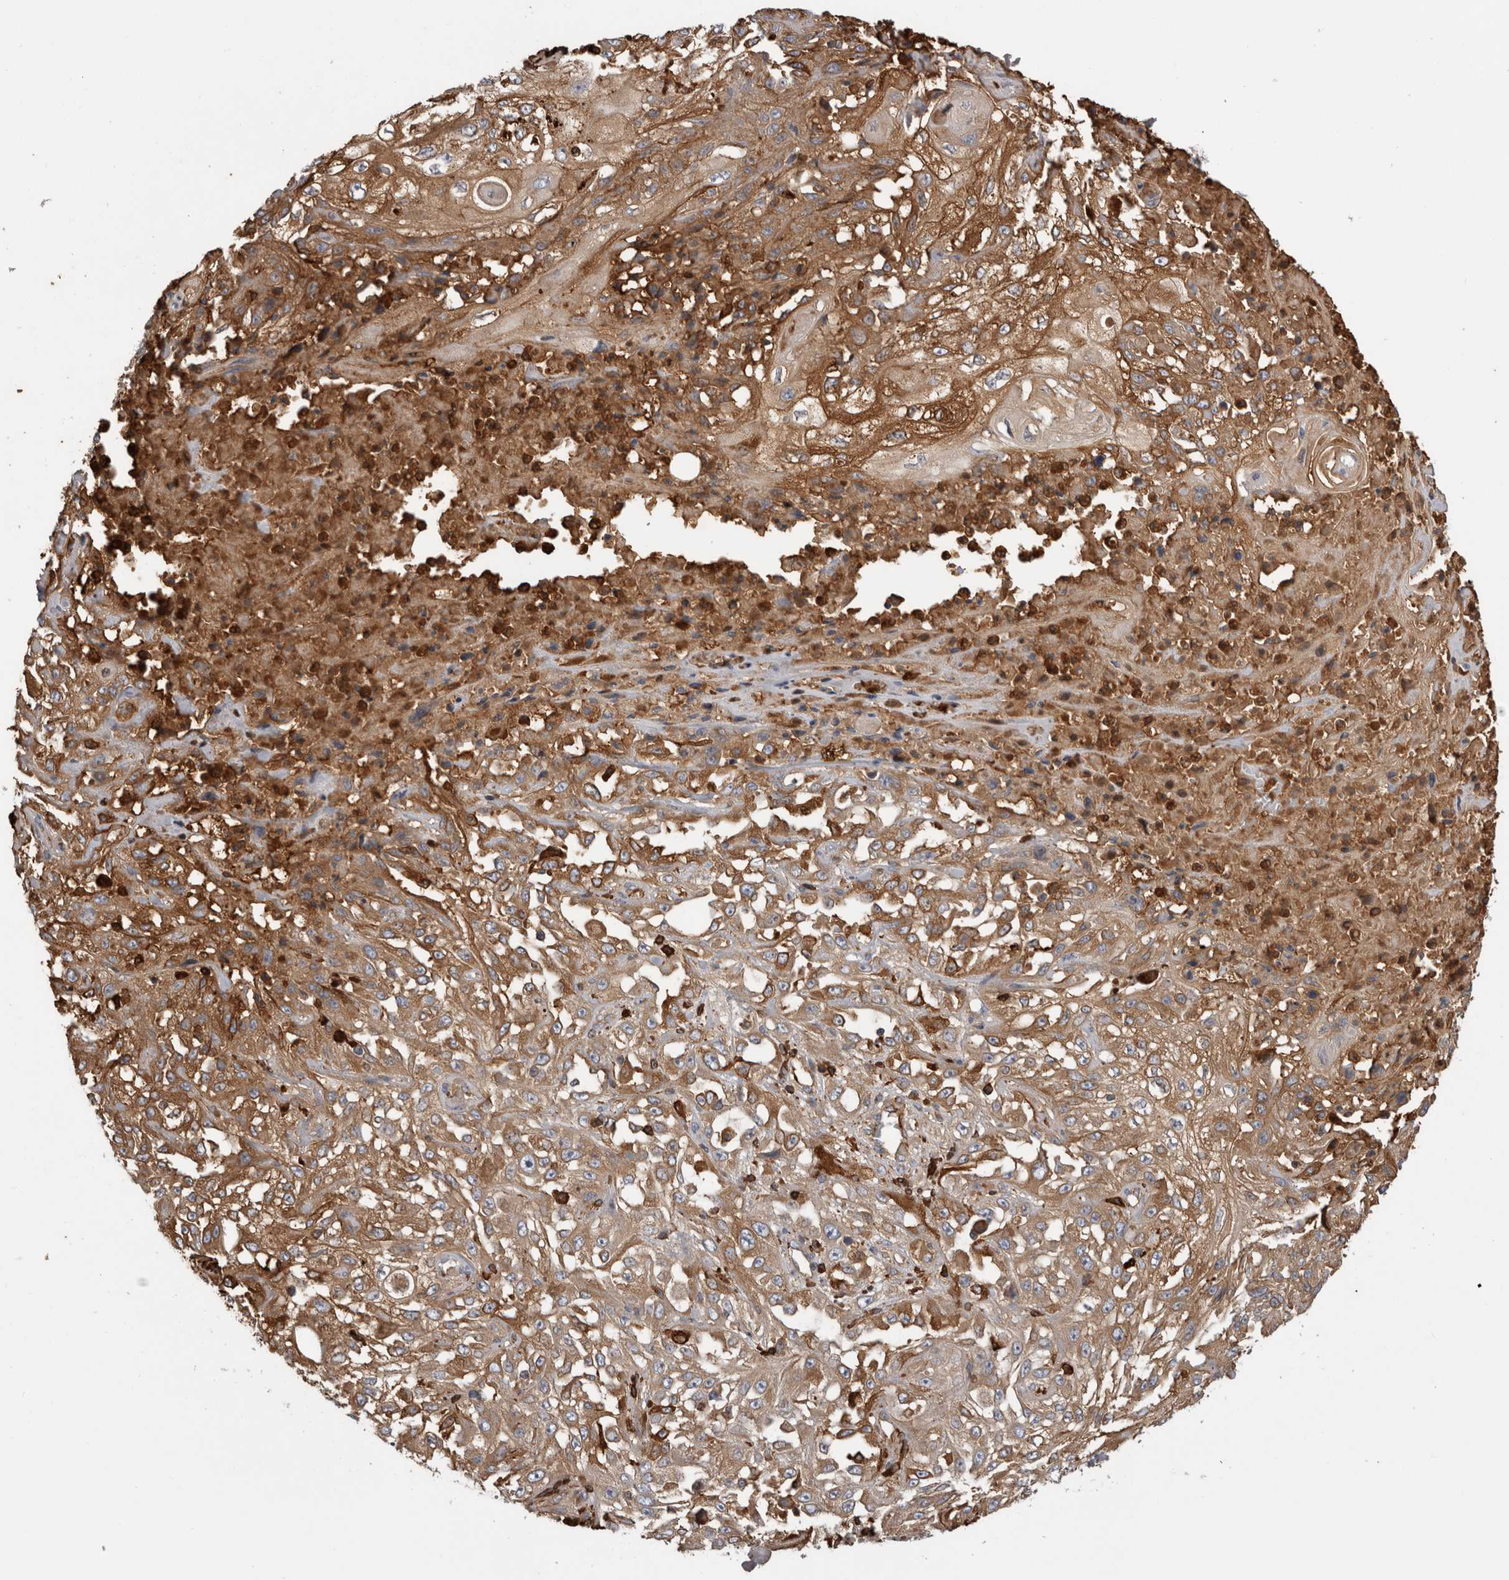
{"staining": {"intensity": "moderate", "quantity": ">75%", "location": "cytoplasmic/membranous"}, "tissue": "skin cancer", "cell_type": "Tumor cells", "image_type": "cancer", "snomed": [{"axis": "morphology", "description": "Squamous cell carcinoma, NOS"}, {"axis": "morphology", "description": "Squamous cell carcinoma, metastatic, NOS"}, {"axis": "topography", "description": "Skin"}, {"axis": "topography", "description": "Lymph node"}], "caption": "Human metastatic squamous cell carcinoma (skin) stained for a protein (brown) exhibits moderate cytoplasmic/membranous positive positivity in approximately >75% of tumor cells.", "gene": "TBCE", "patient": {"sex": "male", "age": 75}}